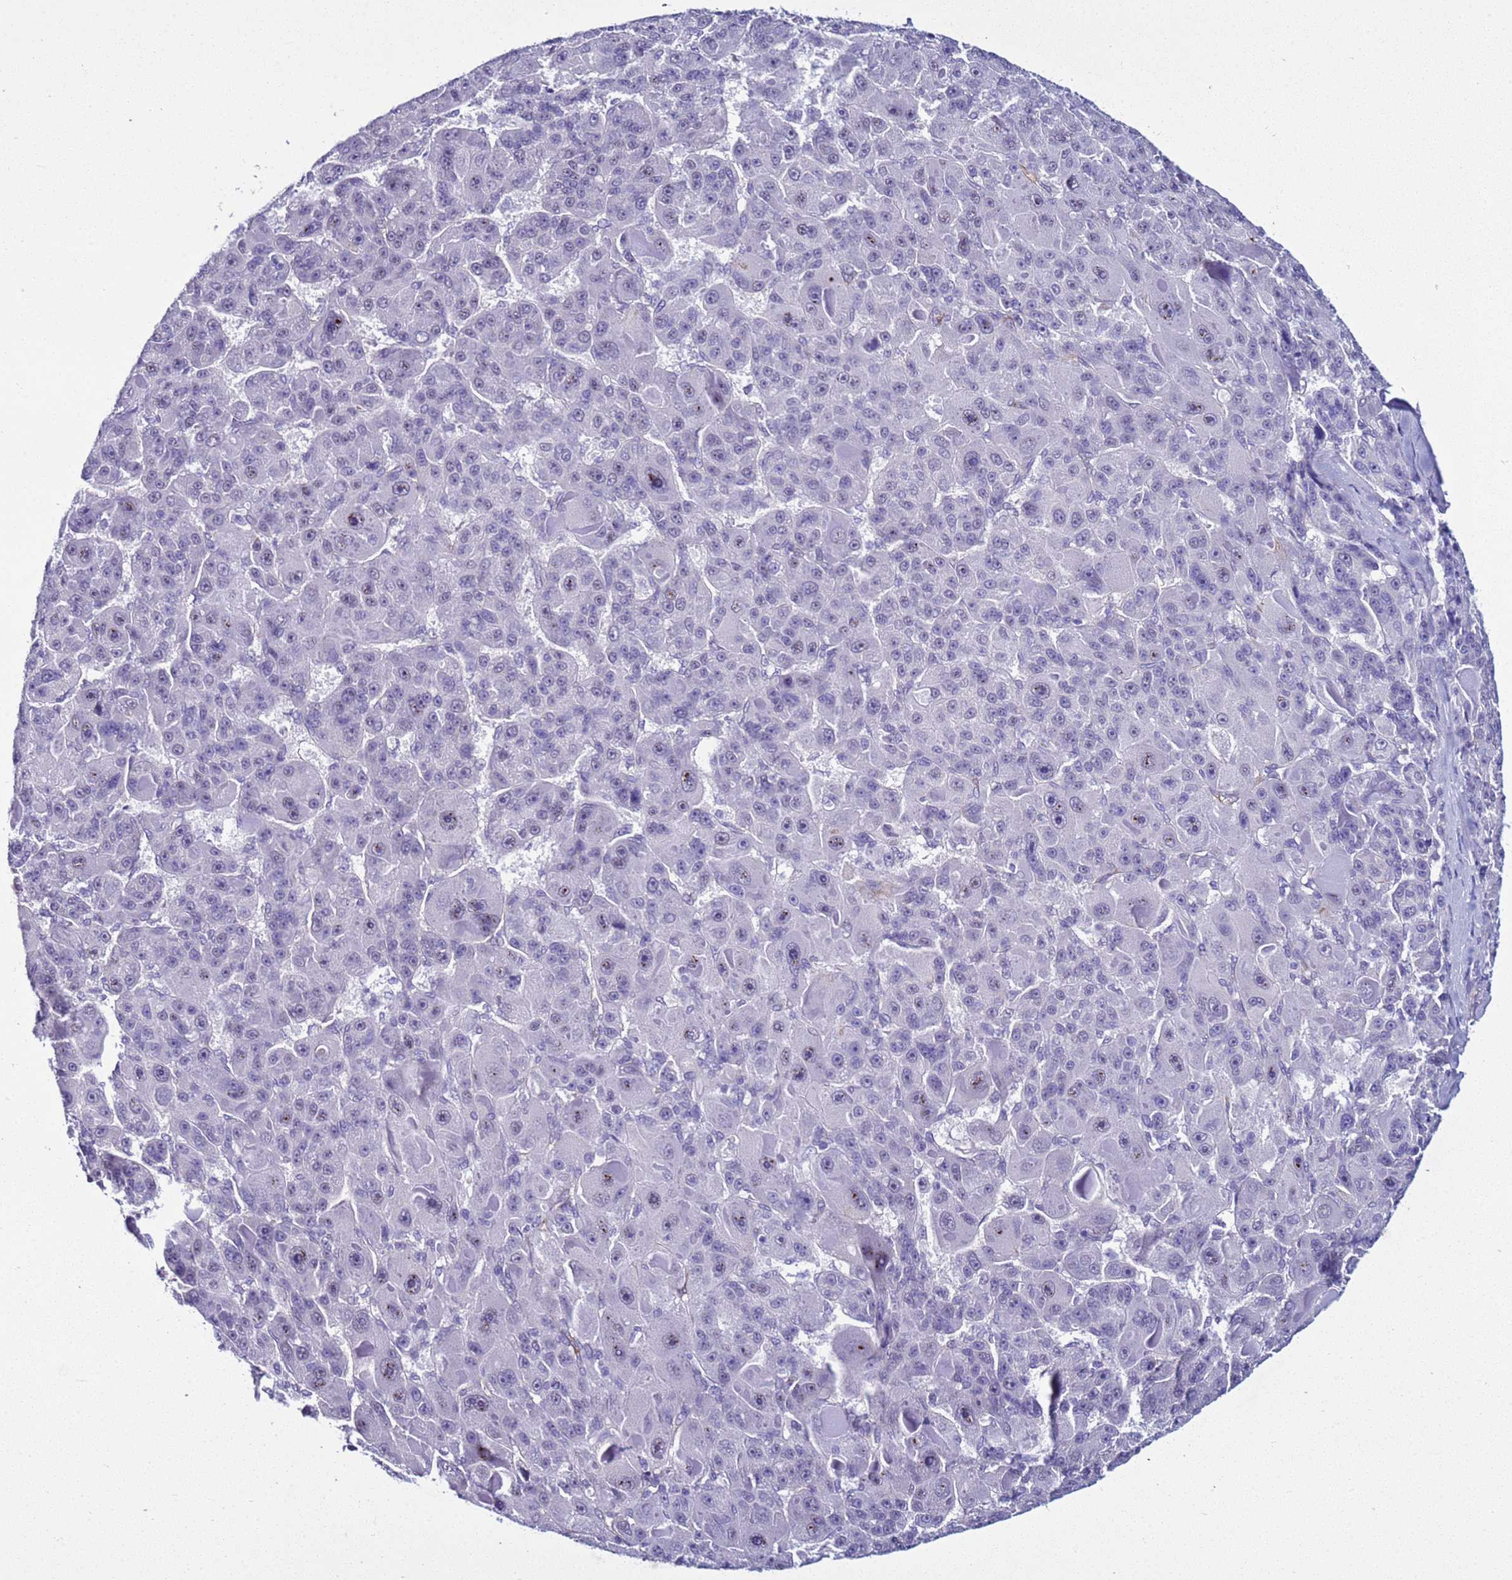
{"staining": {"intensity": "negative", "quantity": "none", "location": "none"}, "tissue": "liver cancer", "cell_type": "Tumor cells", "image_type": "cancer", "snomed": [{"axis": "morphology", "description": "Carcinoma, Hepatocellular, NOS"}, {"axis": "topography", "description": "Liver"}], "caption": "An immunohistochemistry (IHC) photomicrograph of liver cancer (hepatocellular carcinoma) is shown. There is no staining in tumor cells of liver cancer (hepatocellular carcinoma).", "gene": "LRRC10B", "patient": {"sex": "male", "age": 76}}